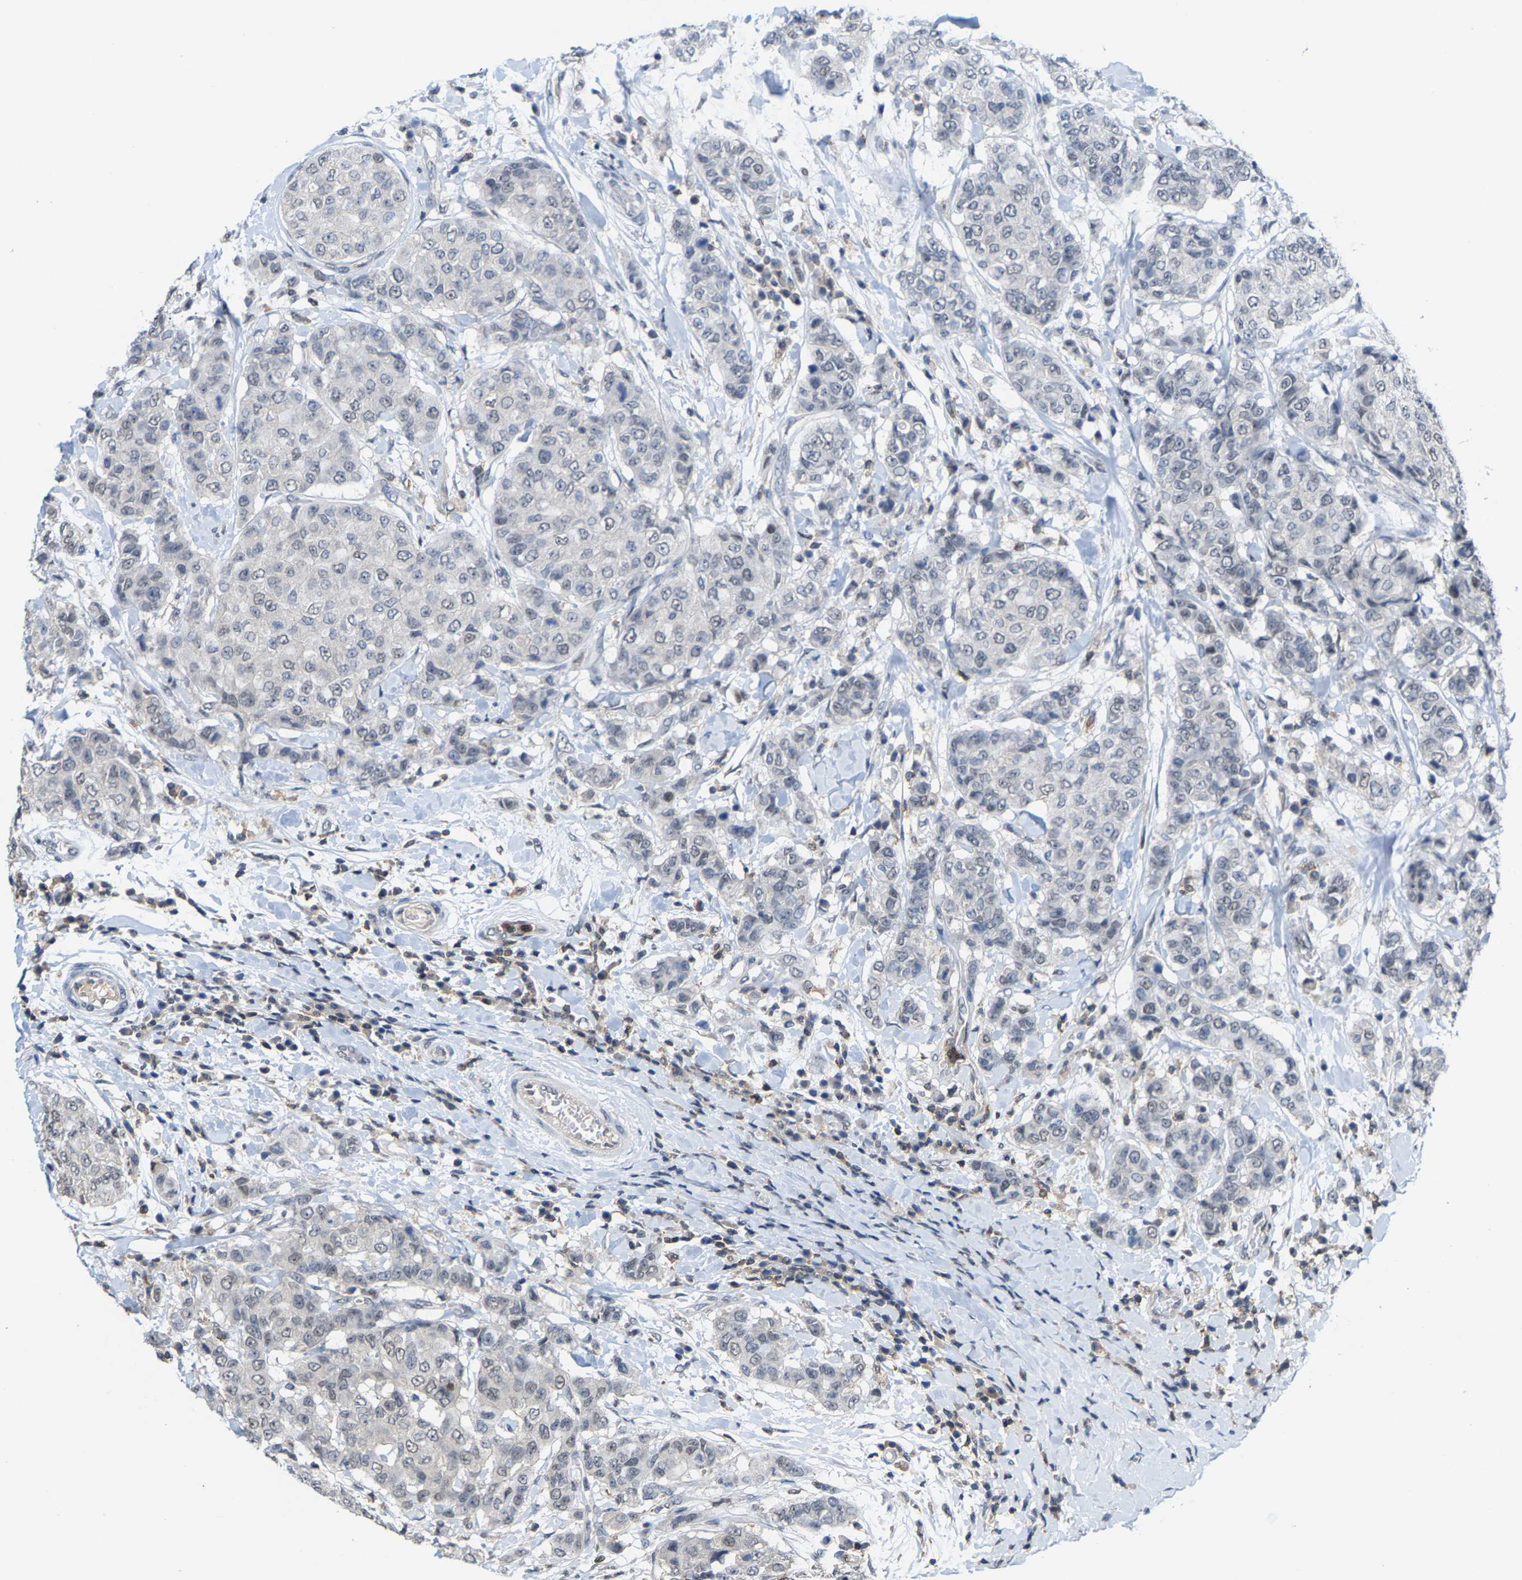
{"staining": {"intensity": "negative", "quantity": "none", "location": "none"}, "tissue": "breast cancer", "cell_type": "Tumor cells", "image_type": "cancer", "snomed": [{"axis": "morphology", "description": "Duct carcinoma"}, {"axis": "topography", "description": "Breast"}], "caption": "A high-resolution histopathology image shows IHC staining of infiltrating ductal carcinoma (breast), which shows no significant staining in tumor cells.", "gene": "FGD3", "patient": {"sex": "female", "age": 27}}